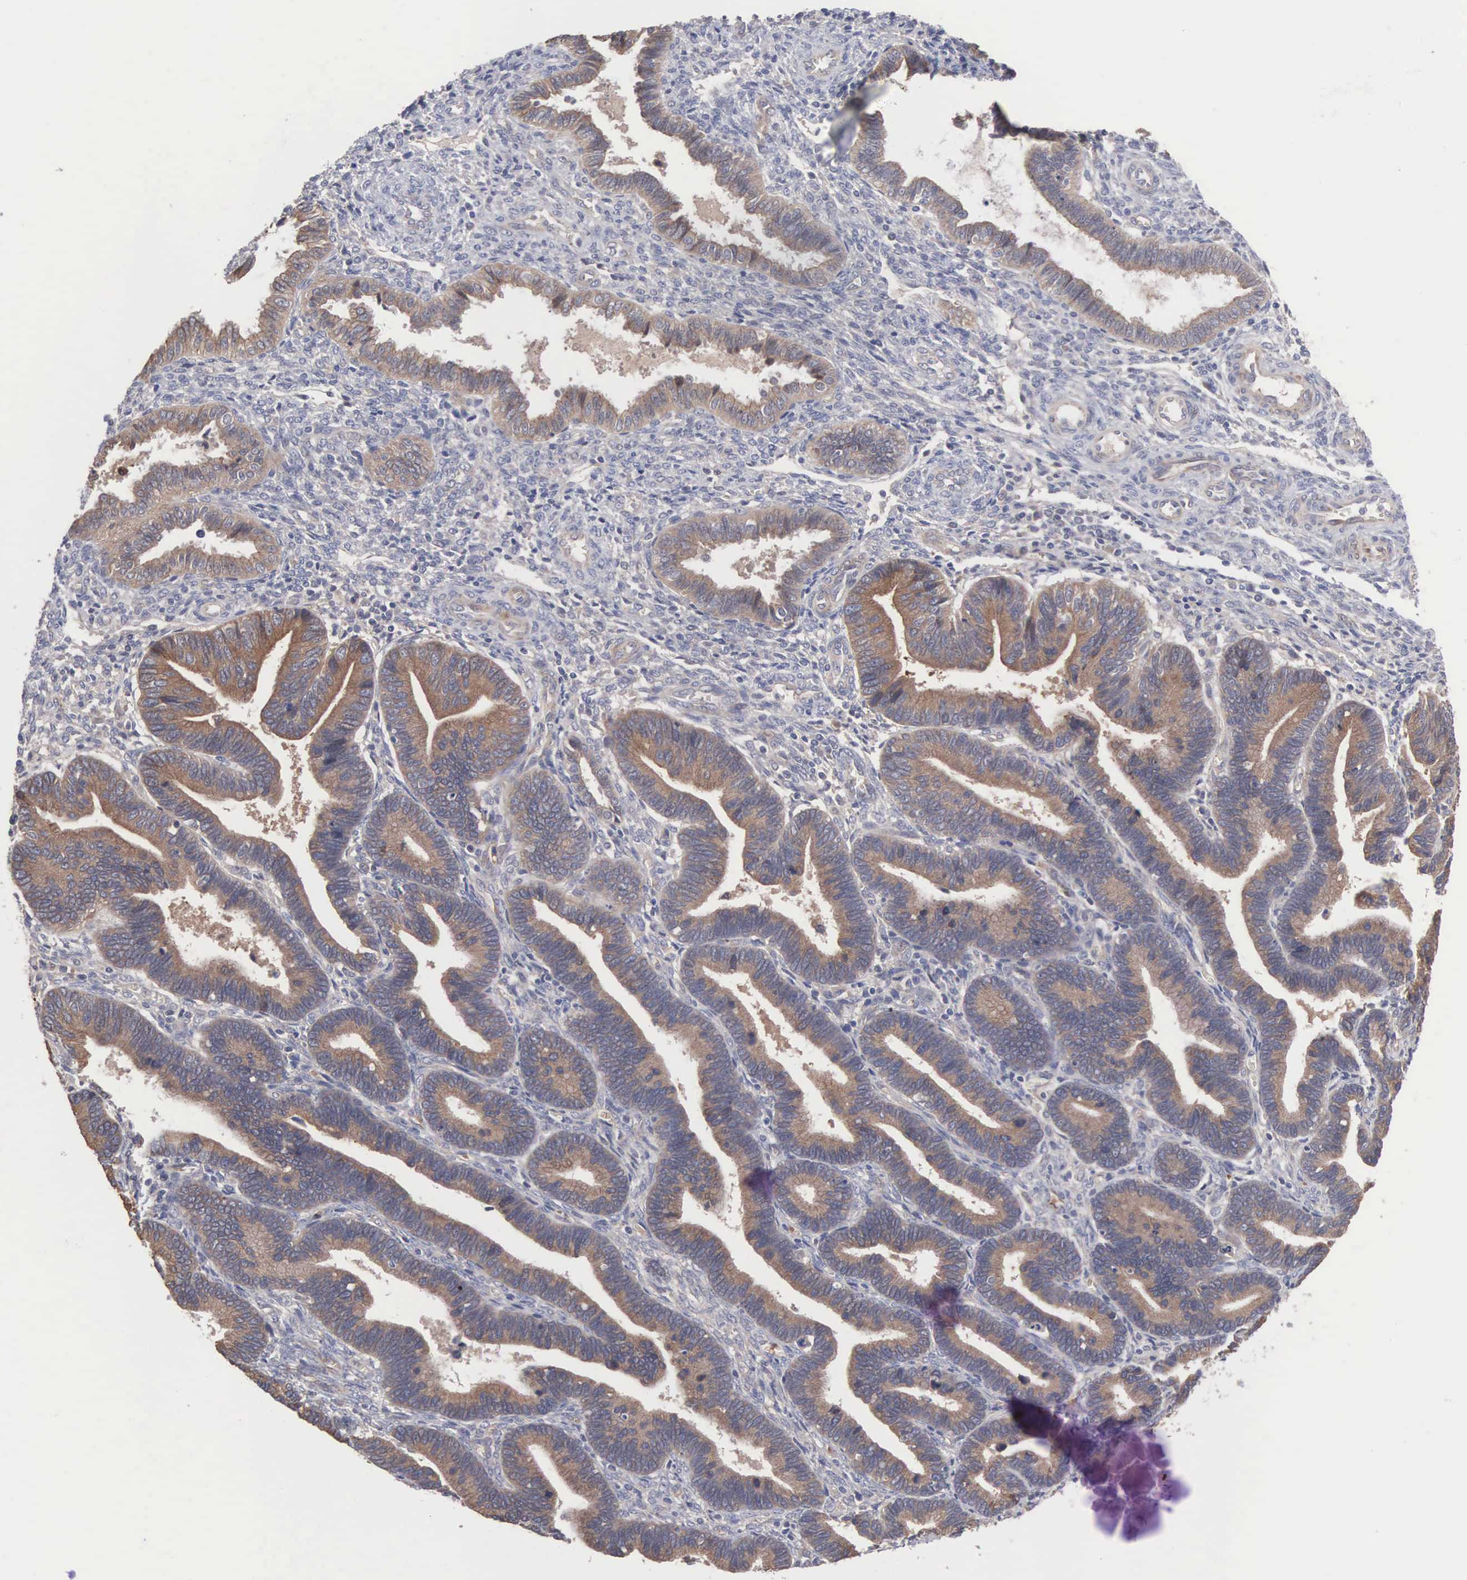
{"staining": {"intensity": "negative", "quantity": "none", "location": "none"}, "tissue": "endometrium", "cell_type": "Cells in endometrial stroma", "image_type": "normal", "snomed": [{"axis": "morphology", "description": "Normal tissue, NOS"}, {"axis": "topography", "description": "Endometrium"}], "caption": "The histopathology image displays no significant staining in cells in endometrial stroma of endometrium. Nuclei are stained in blue.", "gene": "INF2", "patient": {"sex": "female", "age": 36}}